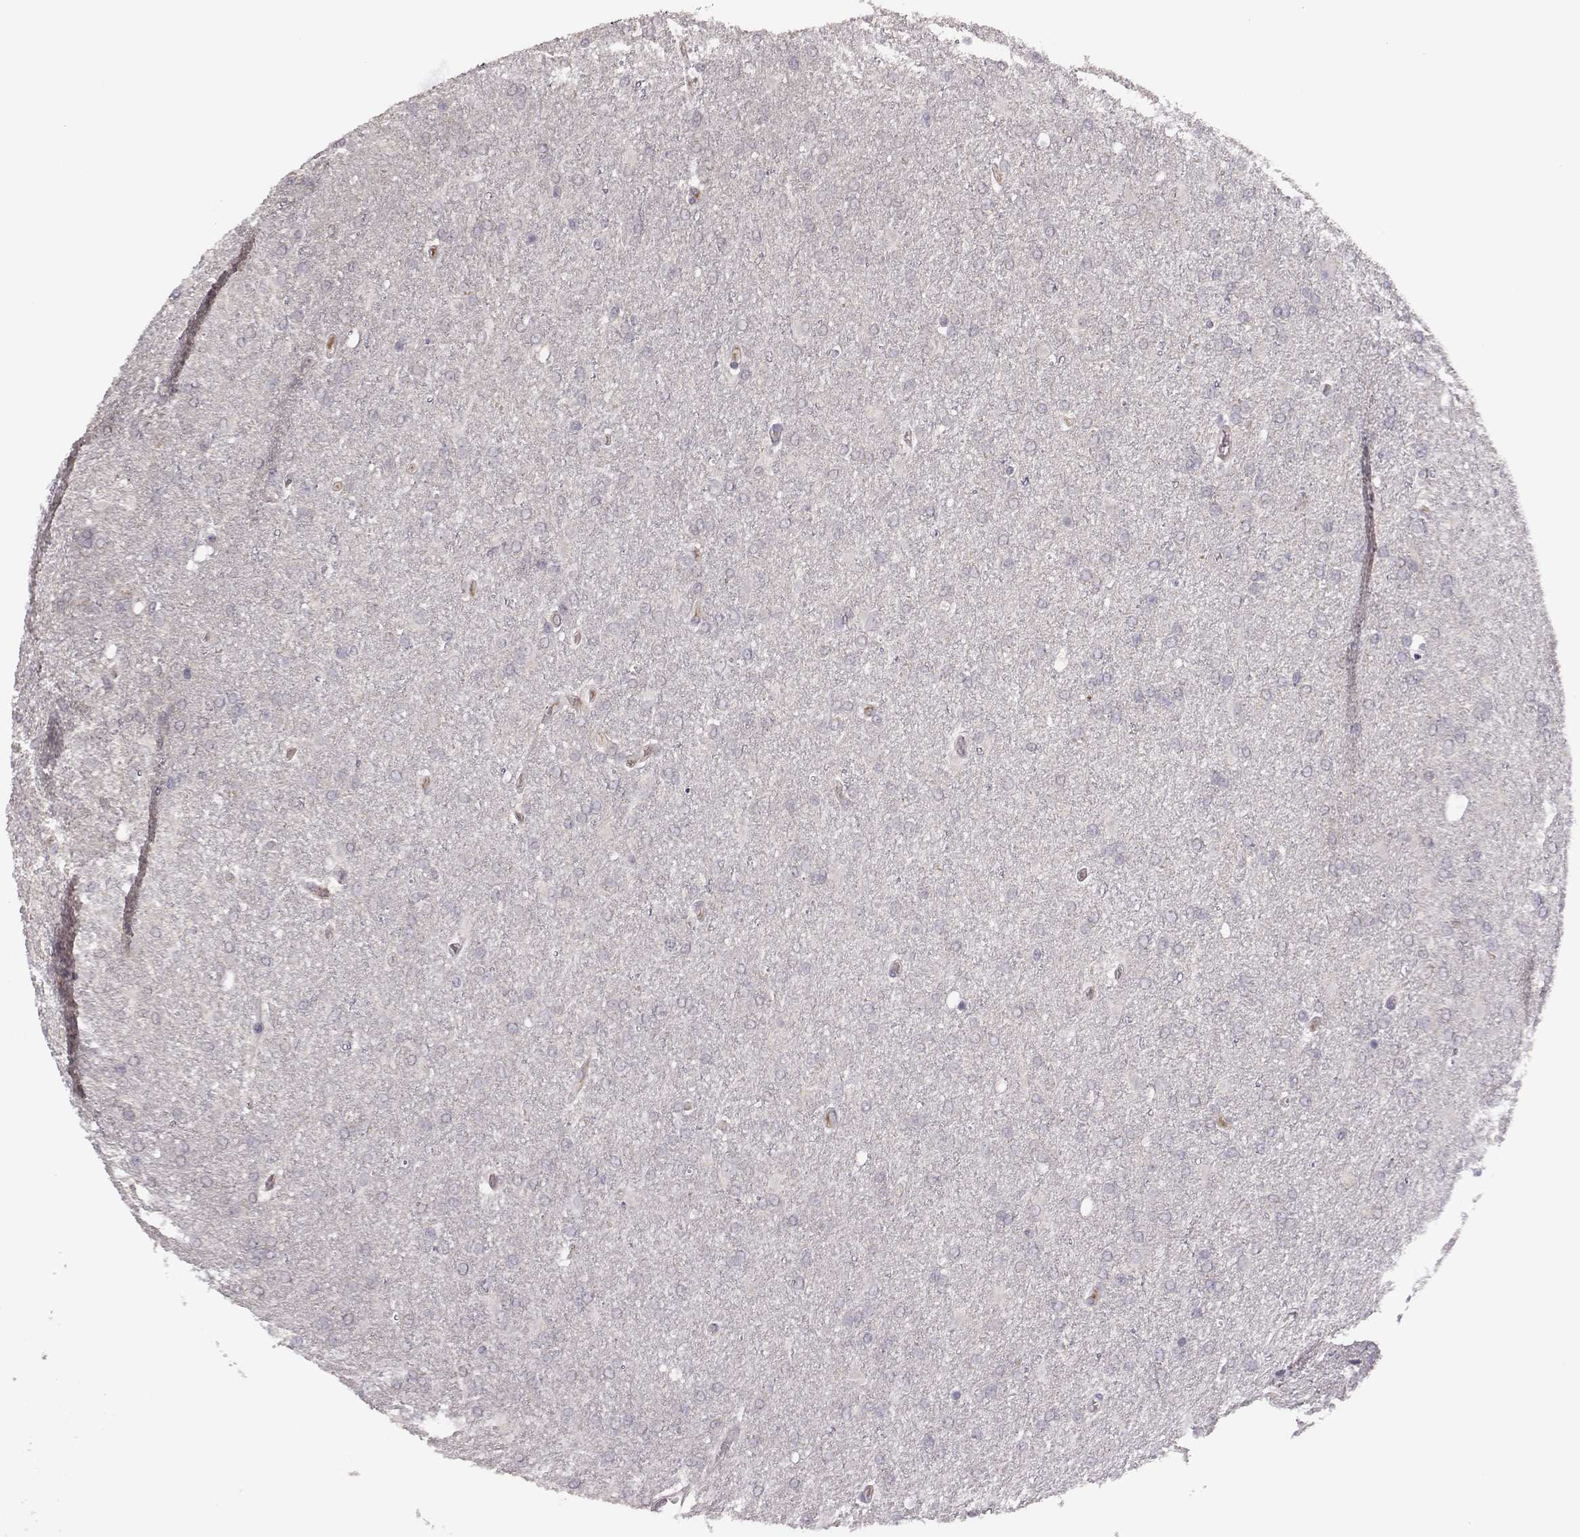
{"staining": {"intensity": "negative", "quantity": "none", "location": "none"}, "tissue": "glioma", "cell_type": "Tumor cells", "image_type": "cancer", "snomed": [{"axis": "morphology", "description": "Glioma, malignant, High grade"}, {"axis": "topography", "description": "Cerebral cortex"}], "caption": "Immunohistochemistry (IHC) of glioma exhibits no expression in tumor cells.", "gene": "KMO", "patient": {"sex": "male", "age": 70}}